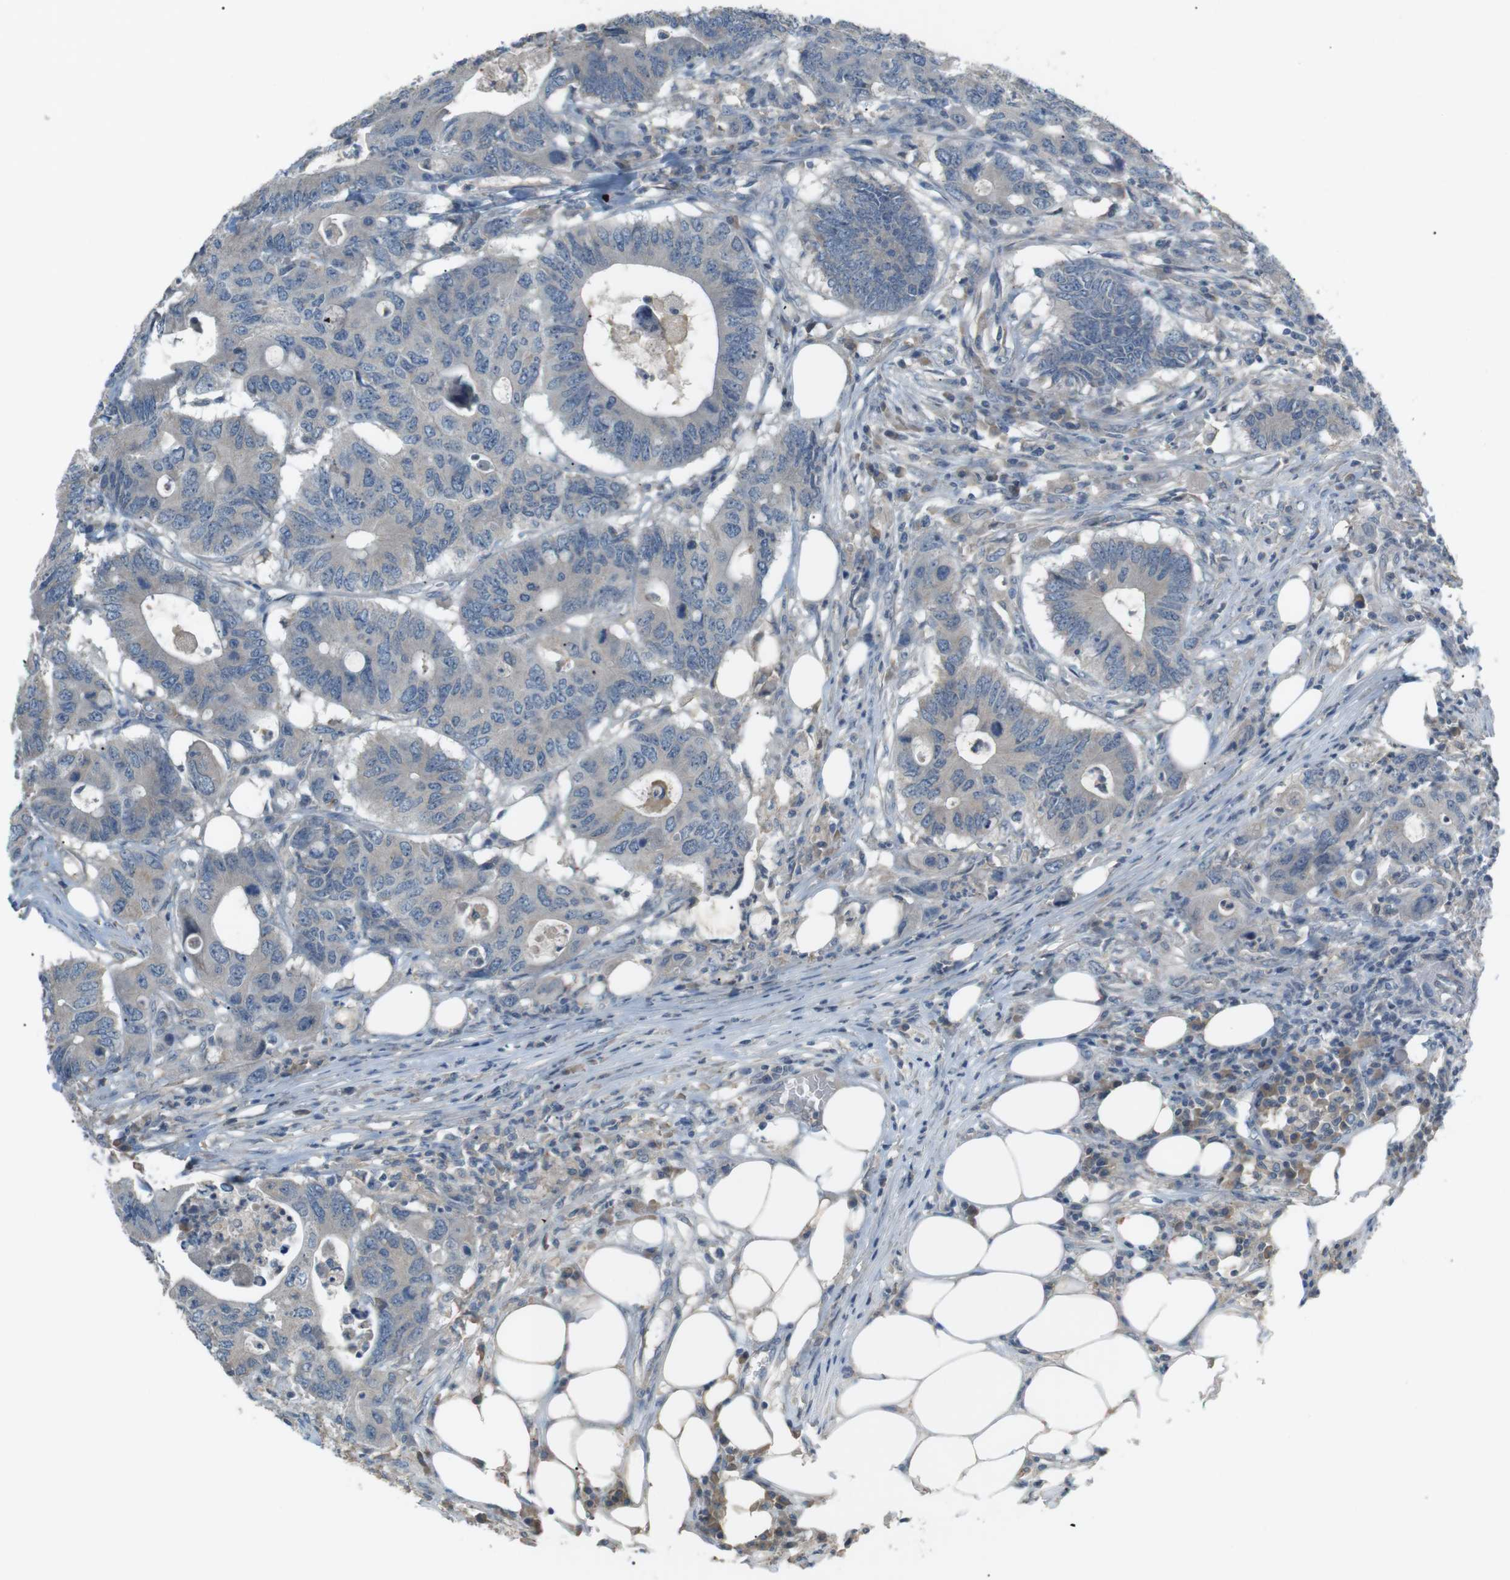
{"staining": {"intensity": "weak", "quantity": "<25%", "location": "cytoplasmic/membranous"}, "tissue": "colorectal cancer", "cell_type": "Tumor cells", "image_type": "cancer", "snomed": [{"axis": "morphology", "description": "Adenocarcinoma, NOS"}, {"axis": "topography", "description": "Colon"}], "caption": "IHC of colorectal cancer reveals no positivity in tumor cells. (DAB immunohistochemistry with hematoxylin counter stain).", "gene": "RTN3", "patient": {"sex": "male", "age": 71}}